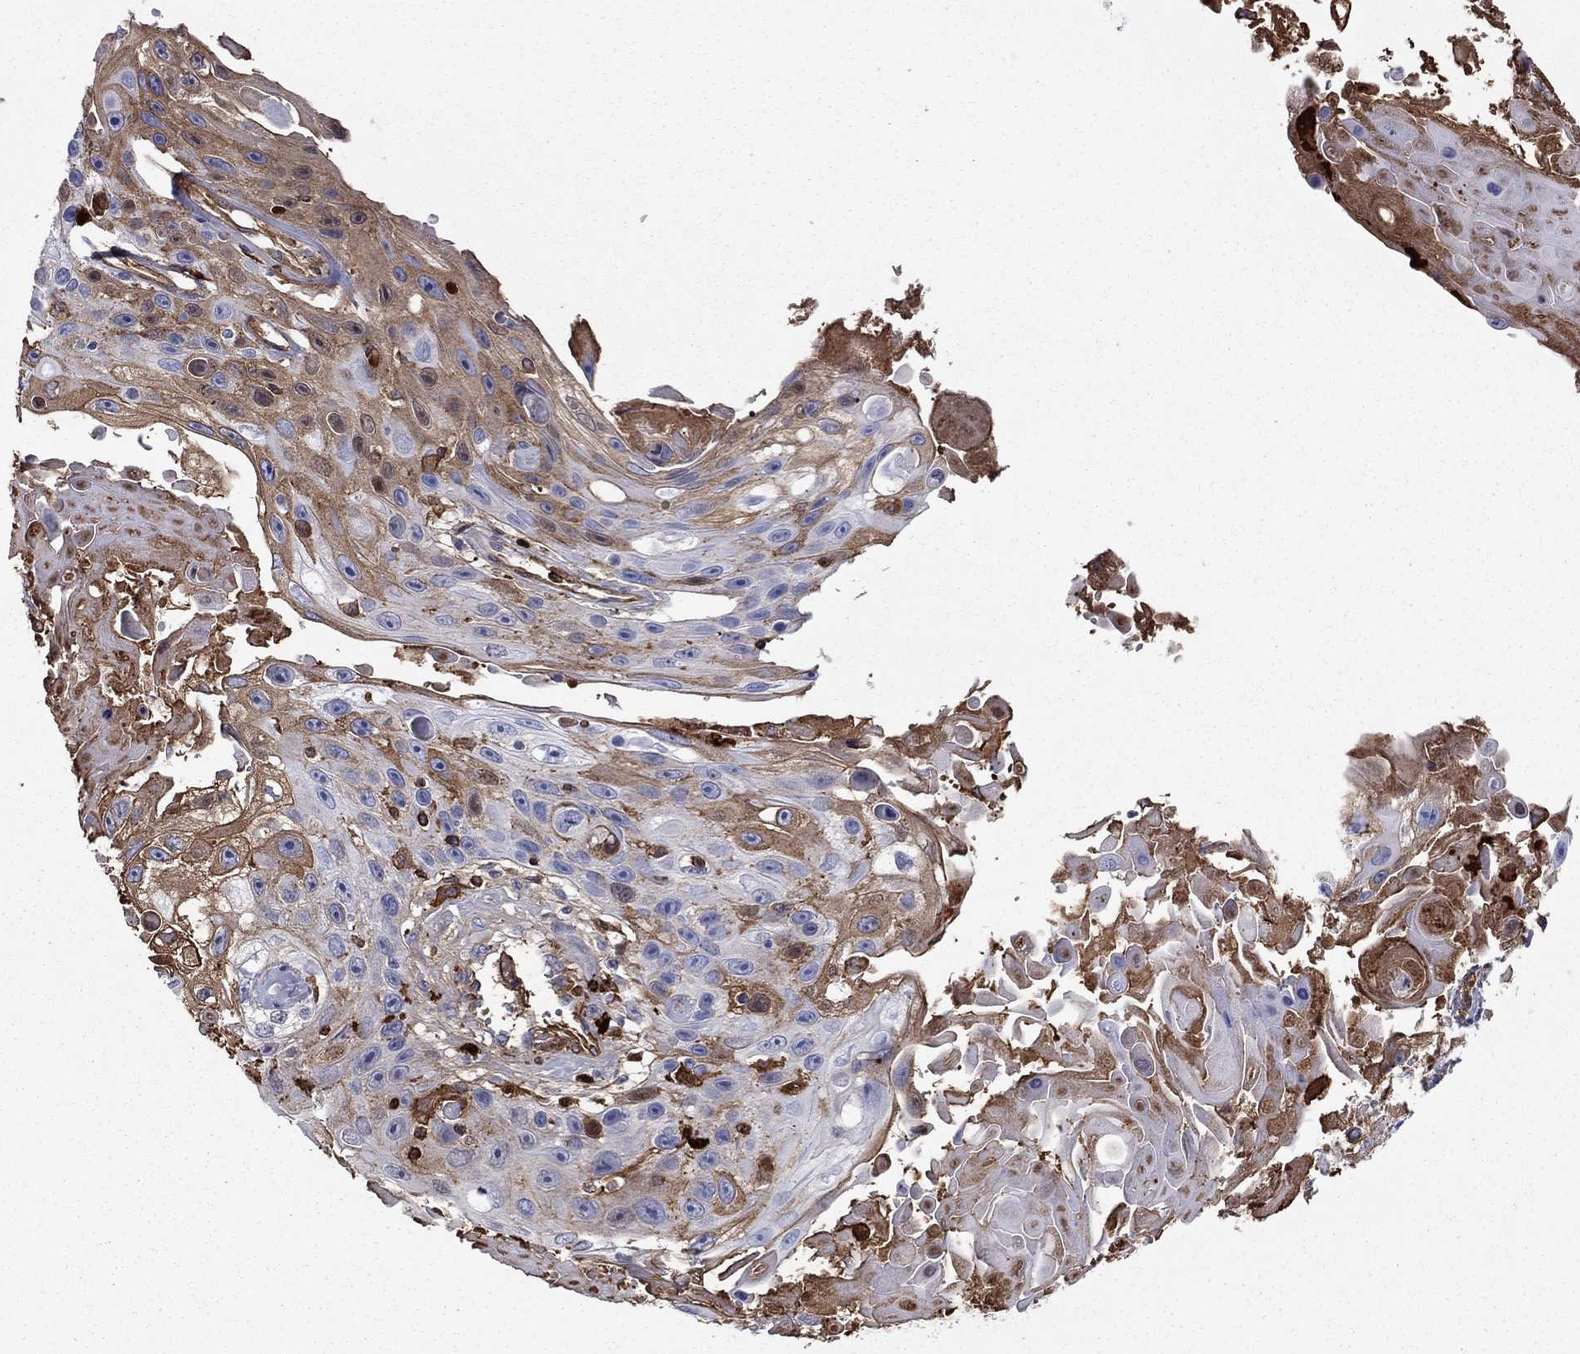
{"staining": {"intensity": "moderate", "quantity": "25%-75%", "location": "cytoplasmic/membranous"}, "tissue": "skin cancer", "cell_type": "Tumor cells", "image_type": "cancer", "snomed": [{"axis": "morphology", "description": "Squamous cell carcinoma, NOS"}, {"axis": "topography", "description": "Skin"}], "caption": "Protein expression analysis of human squamous cell carcinoma (skin) reveals moderate cytoplasmic/membranous staining in about 25%-75% of tumor cells. (DAB (3,3'-diaminobenzidine) = brown stain, brightfield microscopy at high magnification).", "gene": "HPX", "patient": {"sex": "male", "age": 82}}